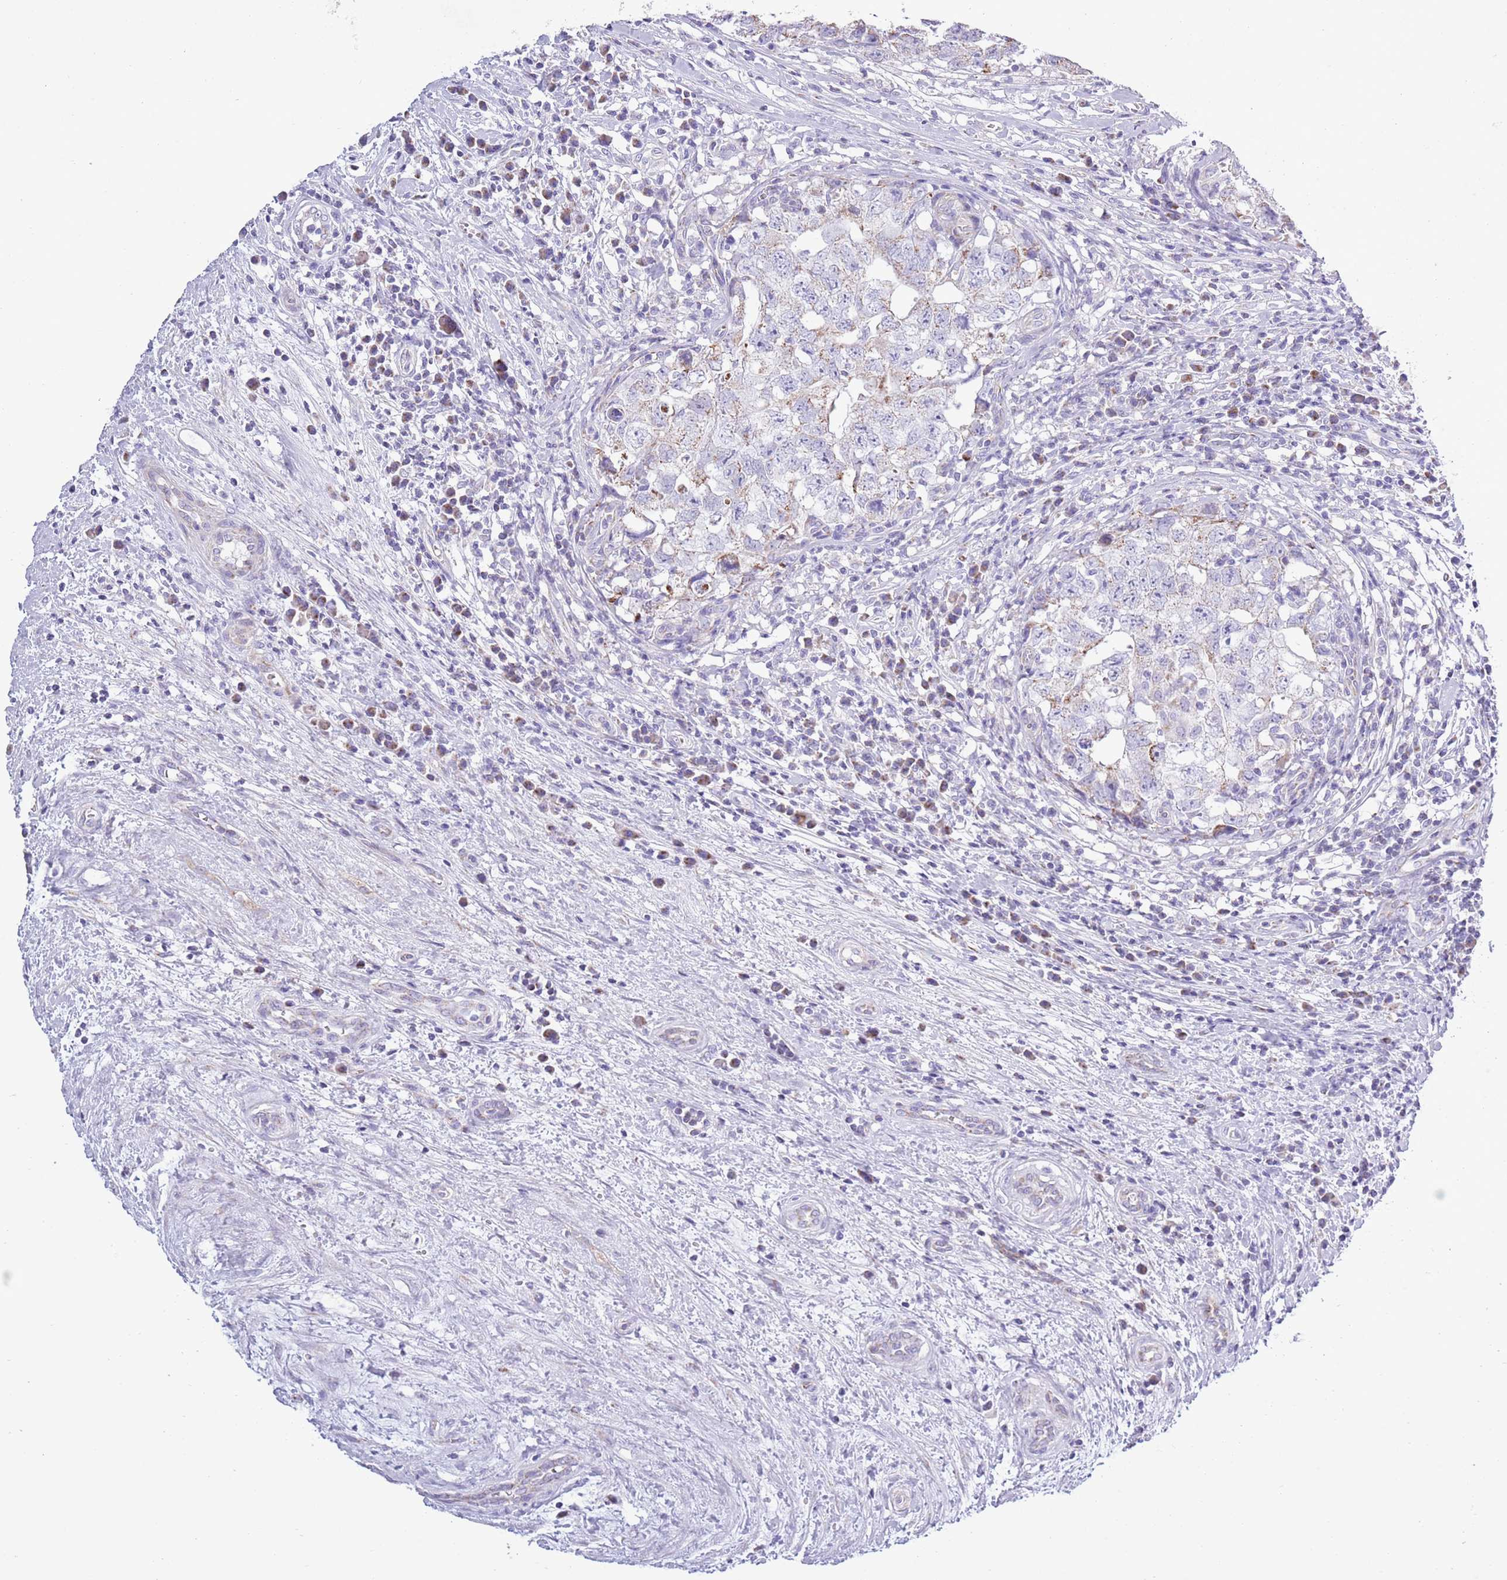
{"staining": {"intensity": "moderate", "quantity": "<25%", "location": "cytoplasmic/membranous"}, "tissue": "testis cancer", "cell_type": "Tumor cells", "image_type": "cancer", "snomed": [{"axis": "morphology", "description": "Seminoma, NOS"}, {"axis": "morphology", "description": "Carcinoma, Embryonal, NOS"}, {"axis": "topography", "description": "Testis"}], "caption": "This histopathology image exhibits immunohistochemistry staining of human embryonal carcinoma (testis), with low moderate cytoplasmic/membranous expression in about <25% of tumor cells.", "gene": "MOCOS", "patient": {"sex": "male", "age": 29}}